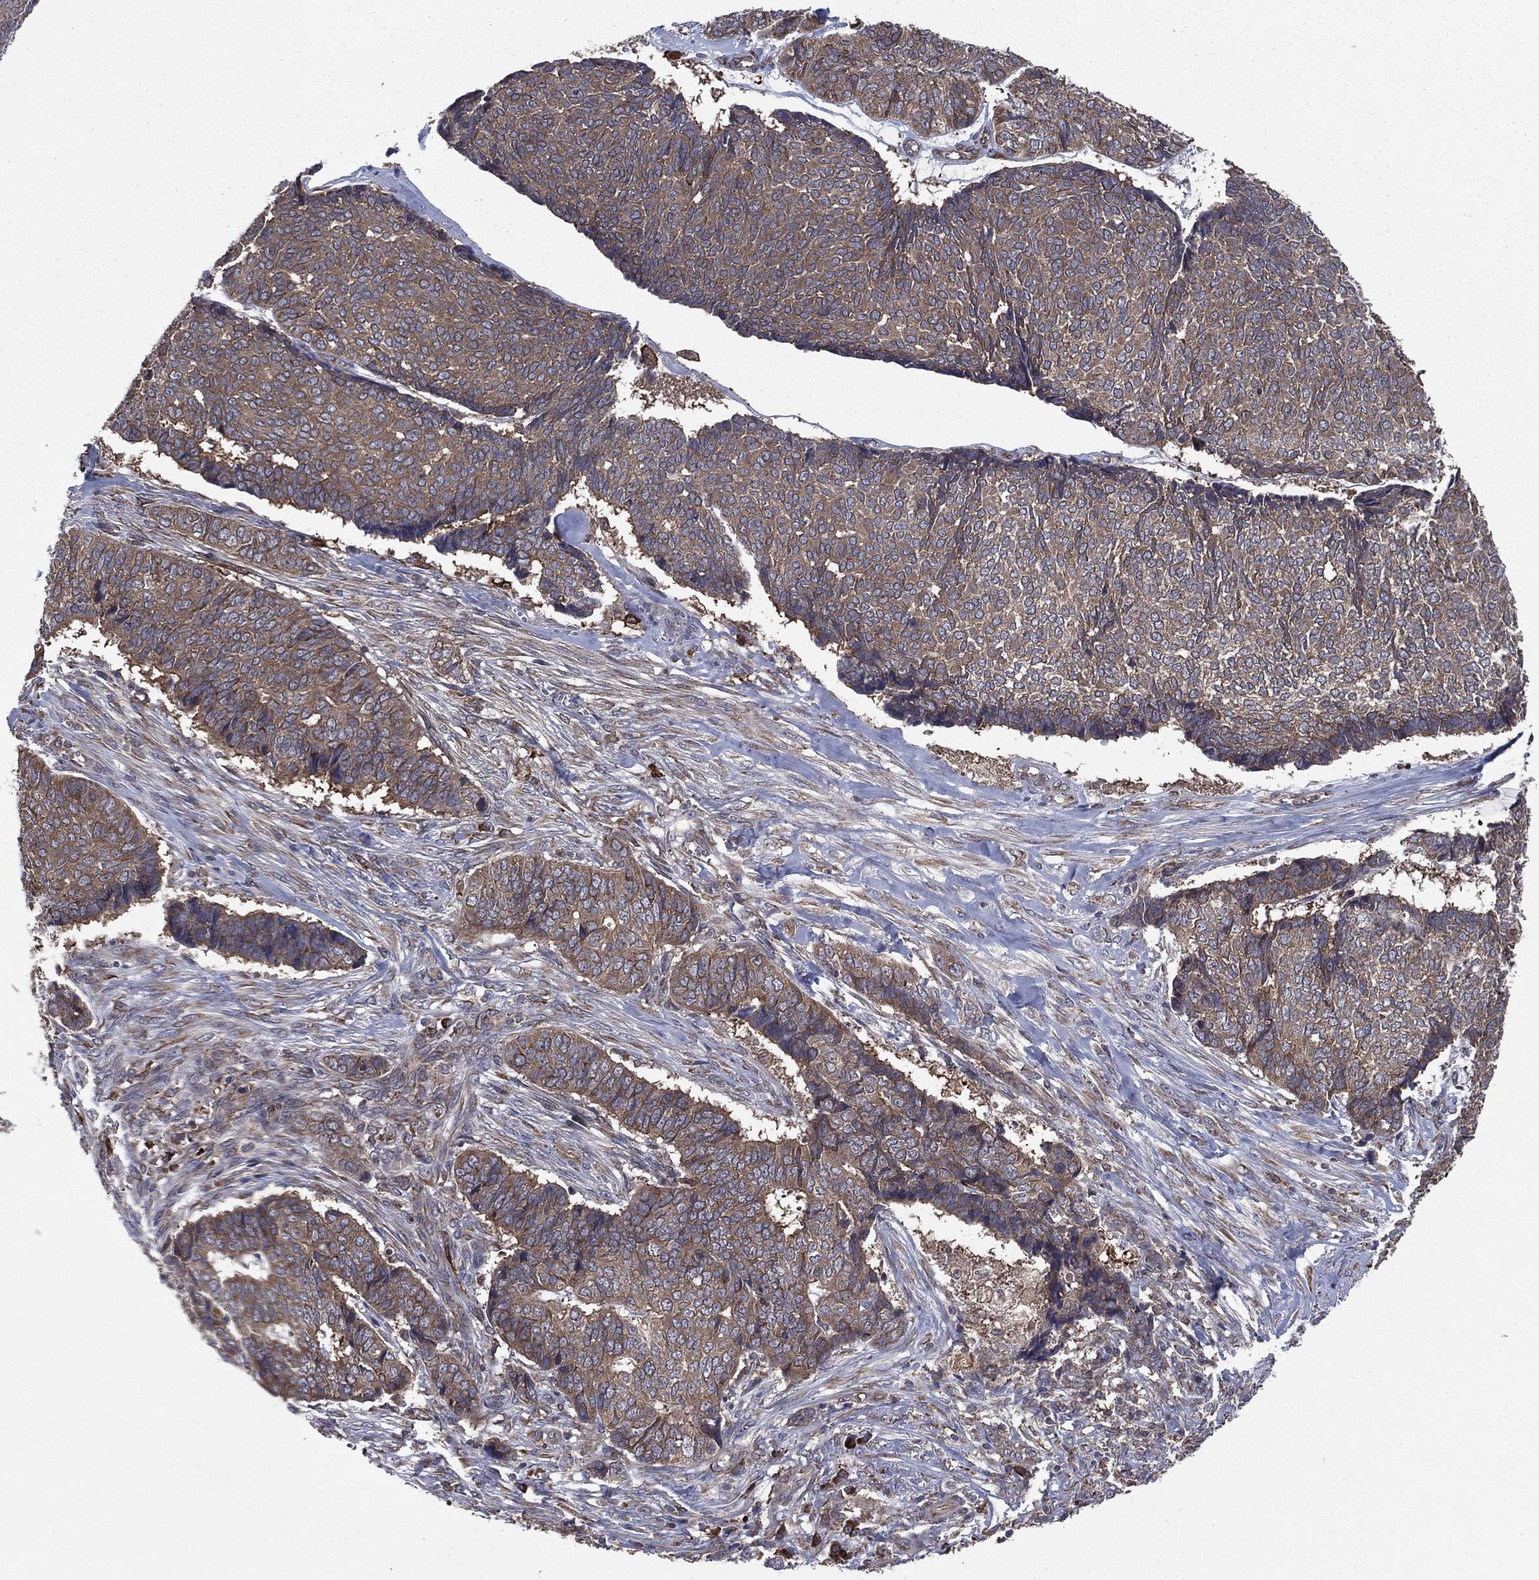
{"staining": {"intensity": "weak", "quantity": "25%-75%", "location": "cytoplasmic/membranous"}, "tissue": "skin cancer", "cell_type": "Tumor cells", "image_type": "cancer", "snomed": [{"axis": "morphology", "description": "Basal cell carcinoma"}, {"axis": "topography", "description": "Skin"}], "caption": "This is a photomicrograph of immunohistochemistry (IHC) staining of skin cancer, which shows weak staining in the cytoplasmic/membranous of tumor cells.", "gene": "C2orf76", "patient": {"sex": "male", "age": 86}}